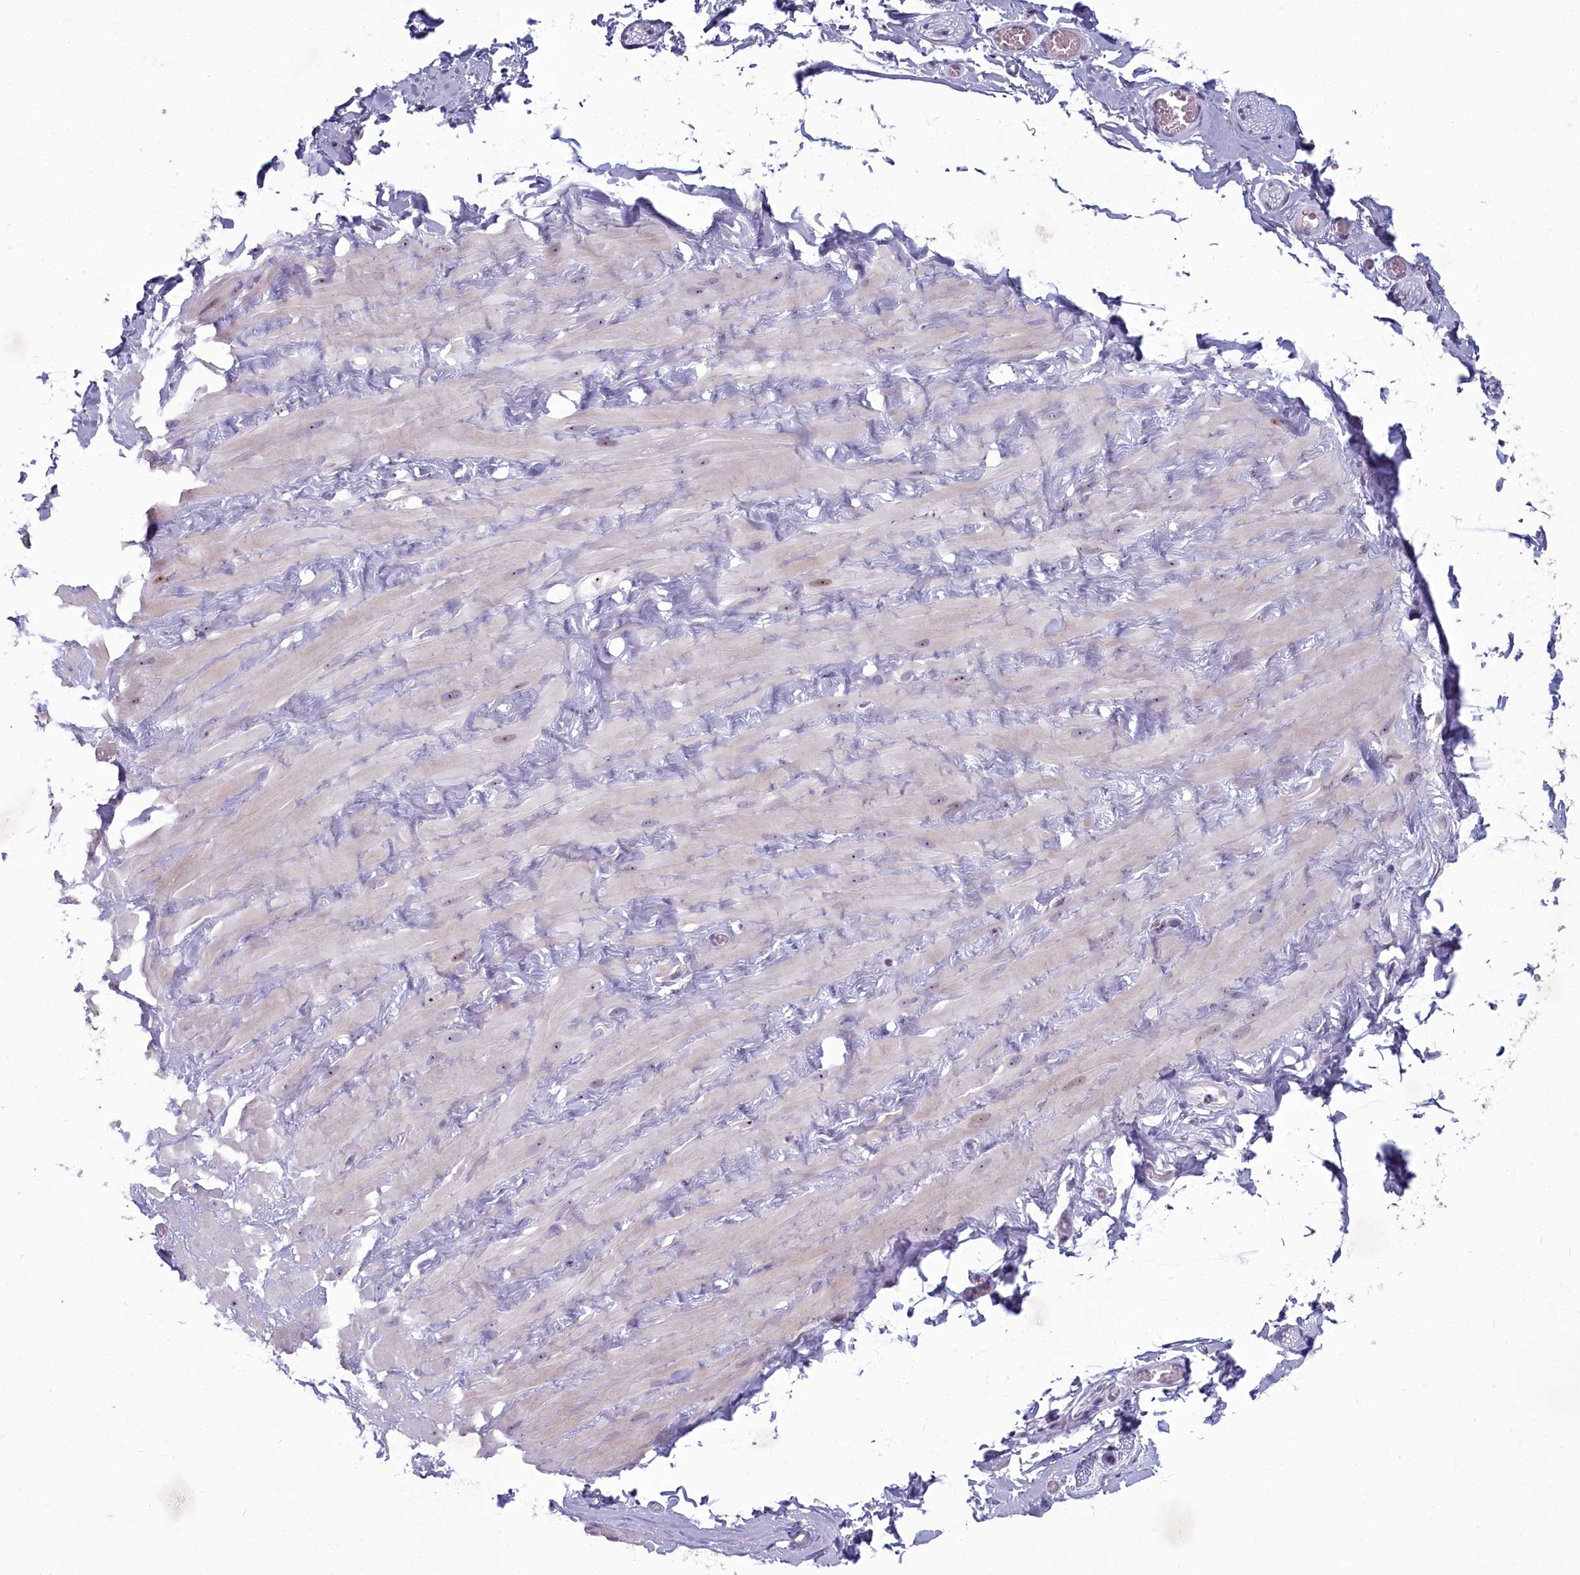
{"staining": {"intensity": "negative", "quantity": "none", "location": "none"}, "tissue": "adipose tissue", "cell_type": "Adipocytes", "image_type": "normal", "snomed": [{"axis": "morphology", "description": "Normal tissue, NOS"}, {"axis": "topography", "description": "Soft tissue"}, {"axis": "topography", "description": "Adipose tissue"}, {"axis": "topography", "description": "Vascular tissue"}, {"axis": "topography", "description": "Peripheral nerve tissue"}], "caption": "This image is of unremarkable adipose tissue stained with IHC to label a protein in brown with the nuclei are counter-stained blue. There is no expression in adipocytes.", "gene": "INSYN2A", "patient": {"sex": "male", "age": 46}}